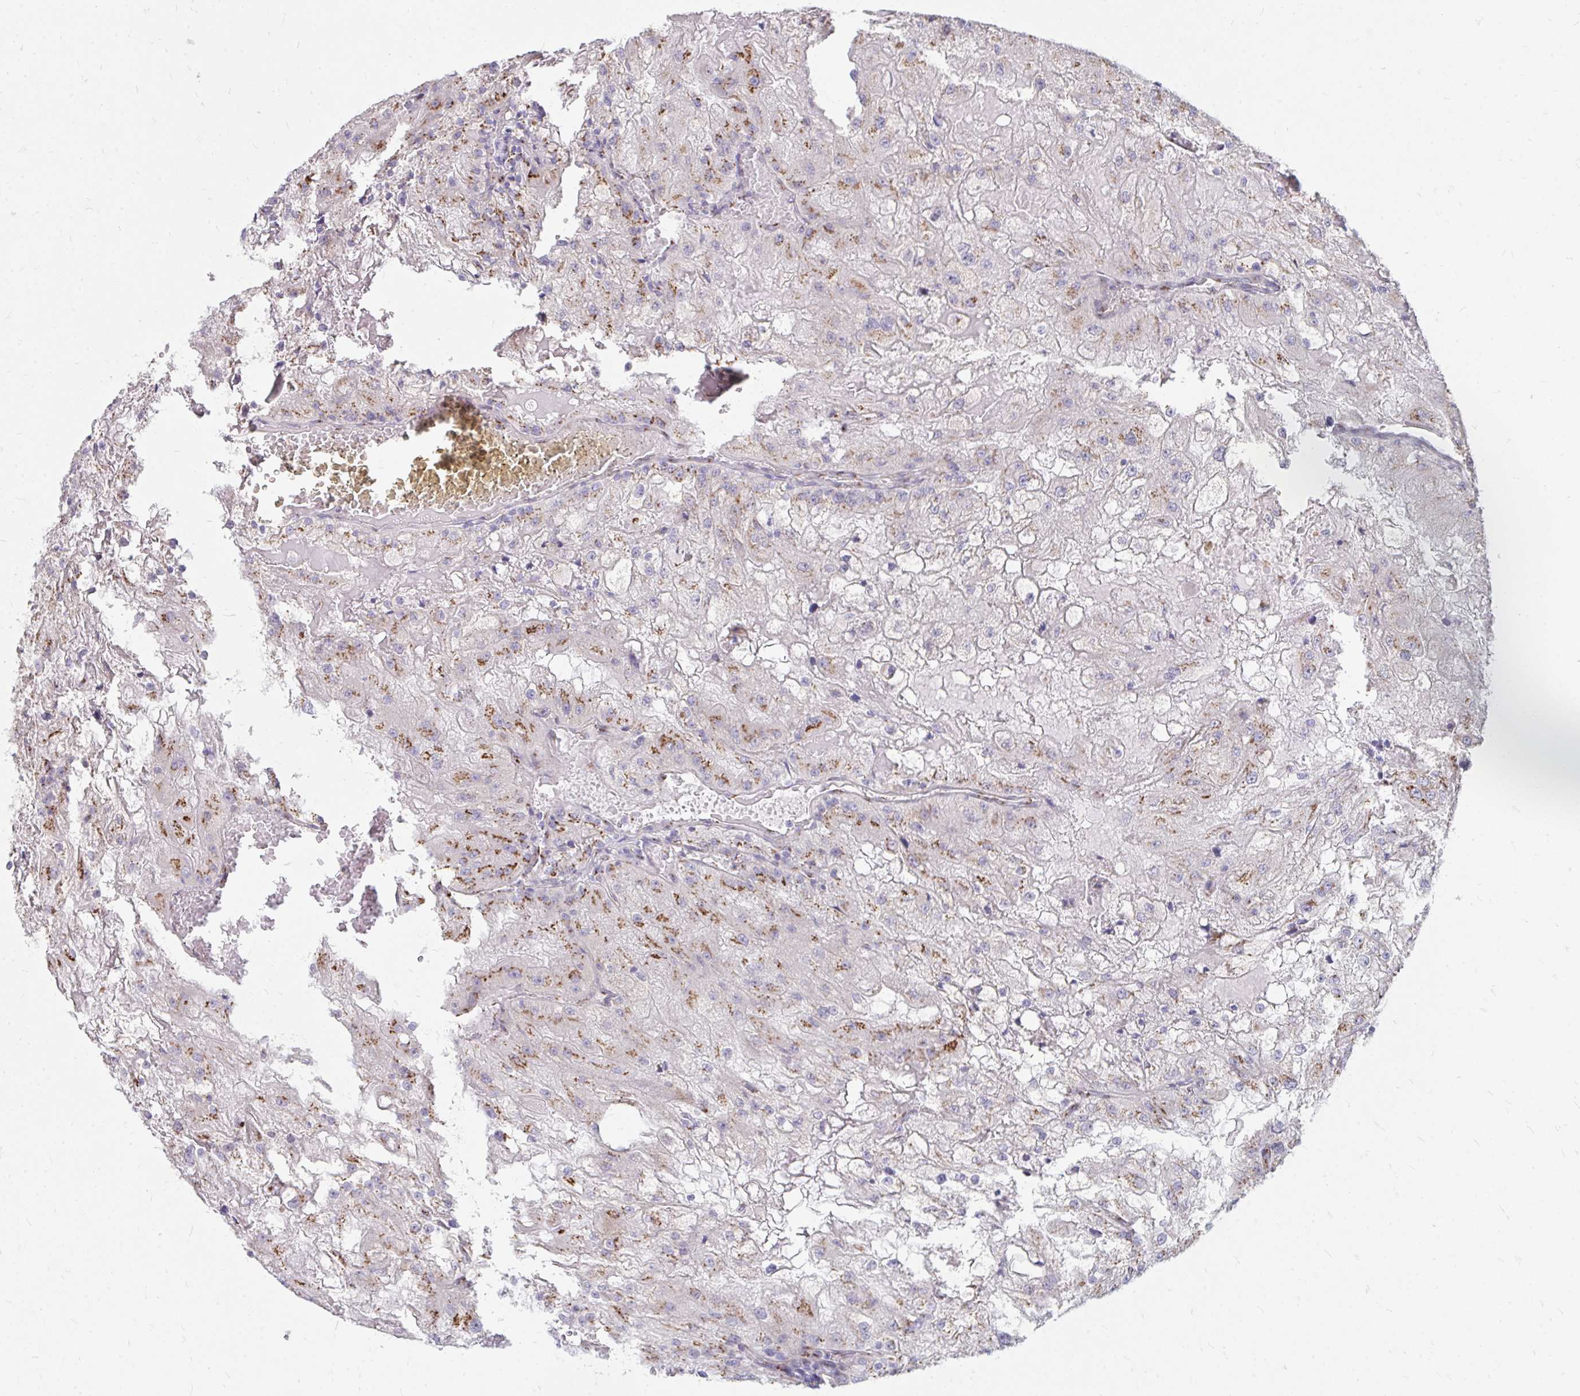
{"staining": {"intensity": "moderate", "quantity": "25%-75%", "location": "cytoplasmic/membranous"}, "tissue": "renal cancer", "cell_type": "Tumor cells", "image_type": "cancer", "snomed": [{"axis": "morphology", "description": "Adenocarcinoma, NOS"}, {"axis": "topography", "description": "Kidney"}], "caption": "This photomicrograph demonstrates immunohistochemistry (IHC) staining of human renal cancer, with medium moderate cytoplasmic/membranous expression in about 25%-75% of tumor cells.", "gene": "RAB6B", "patient": {"sex": "female", "age": 74}}